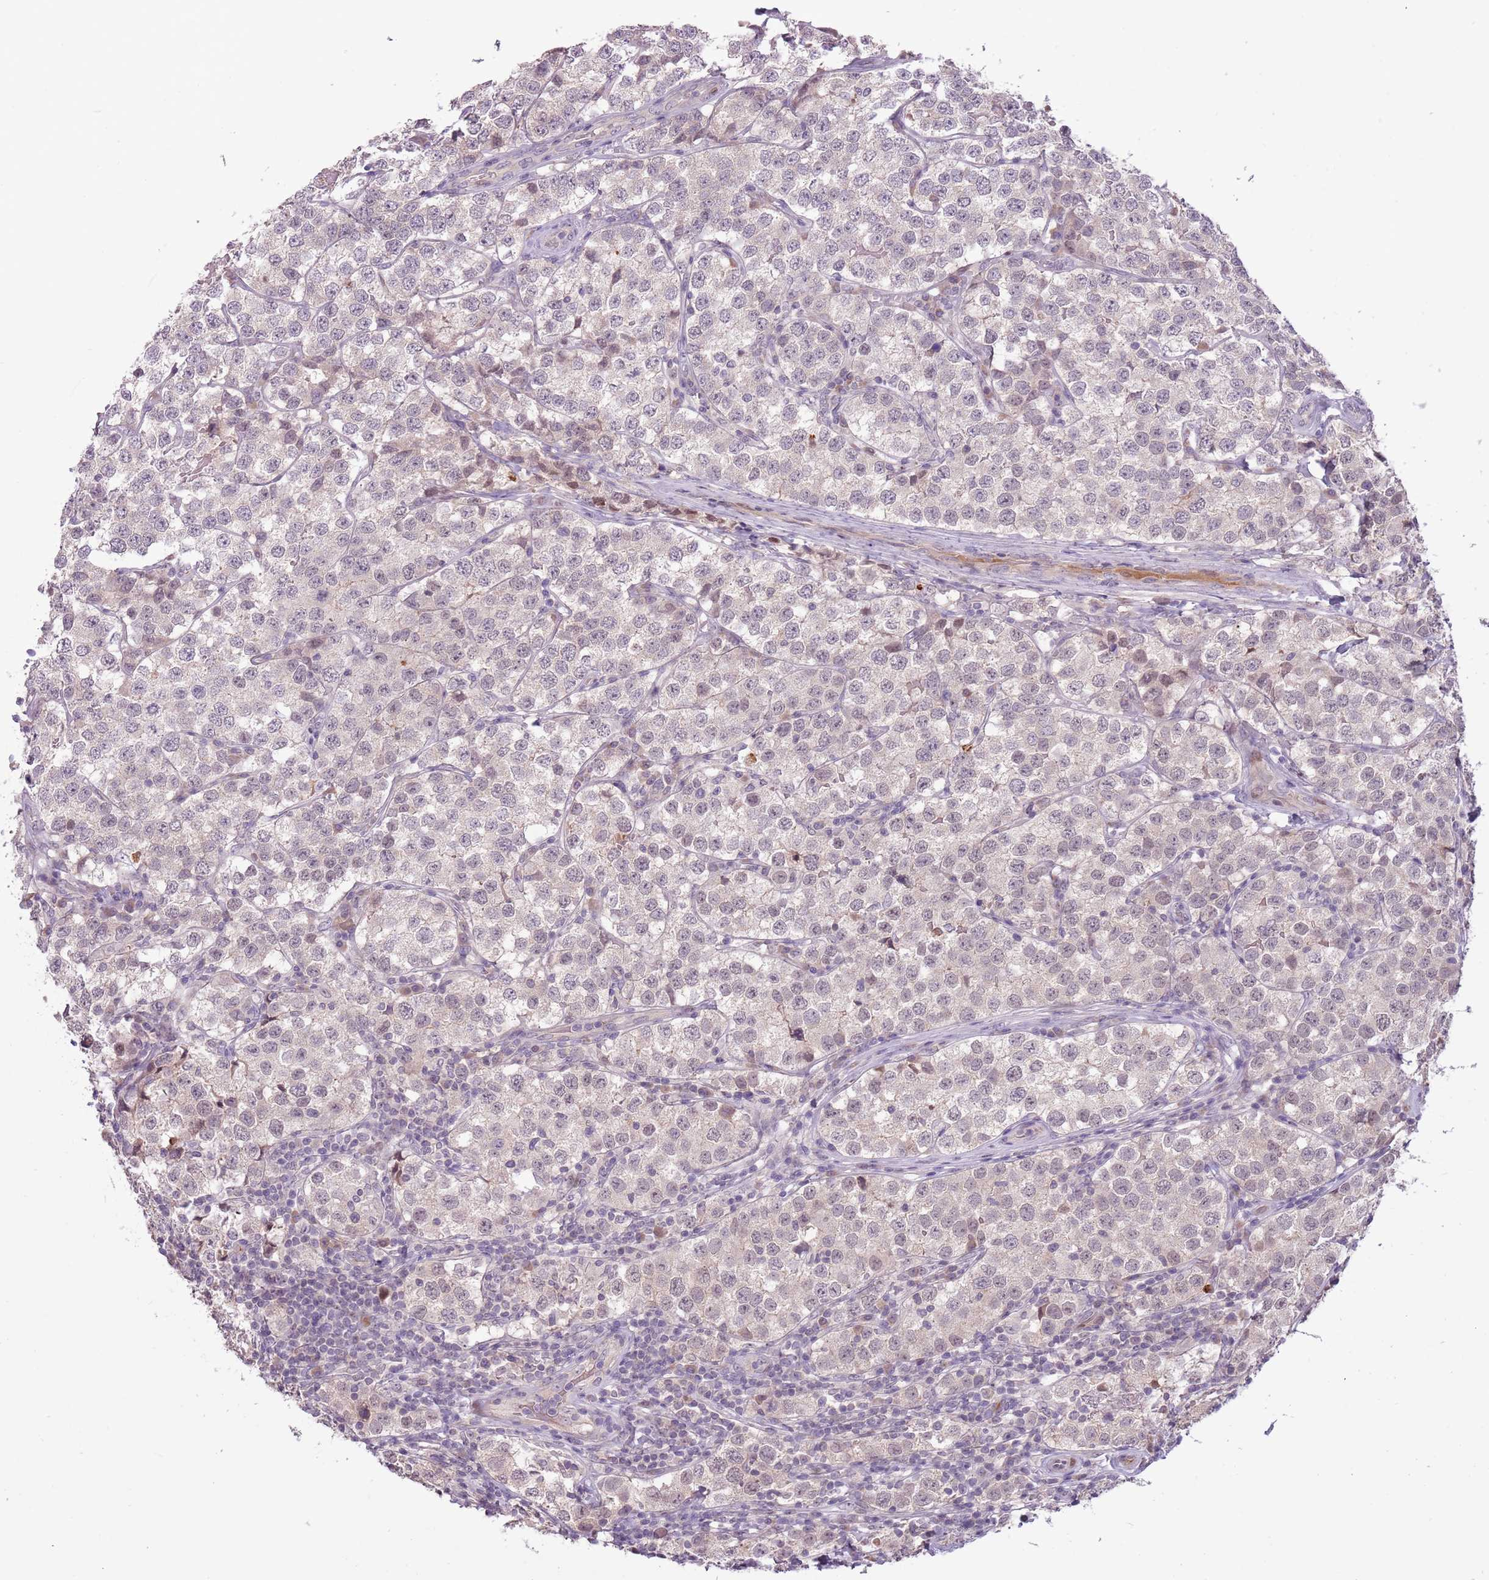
{"staining": {"intensity": "weak", "quantity": "<25%", "location": "nuclear"}, "tissue": "testis cancer", "cell_type": "Tumor cells", "image_type": "cancer", "snomed": [{"axis": "morphology", "description": "Seminoma, NOS"}, {"axis": "topography", "description": "Testis"}], "caption": "Seminoma (testis) stained for a protein using immunohistochemistry (IHC) displays no expression tumor cells.", "gene": "SHROOM3", "patient": {"sex": "male", "age": 34}}